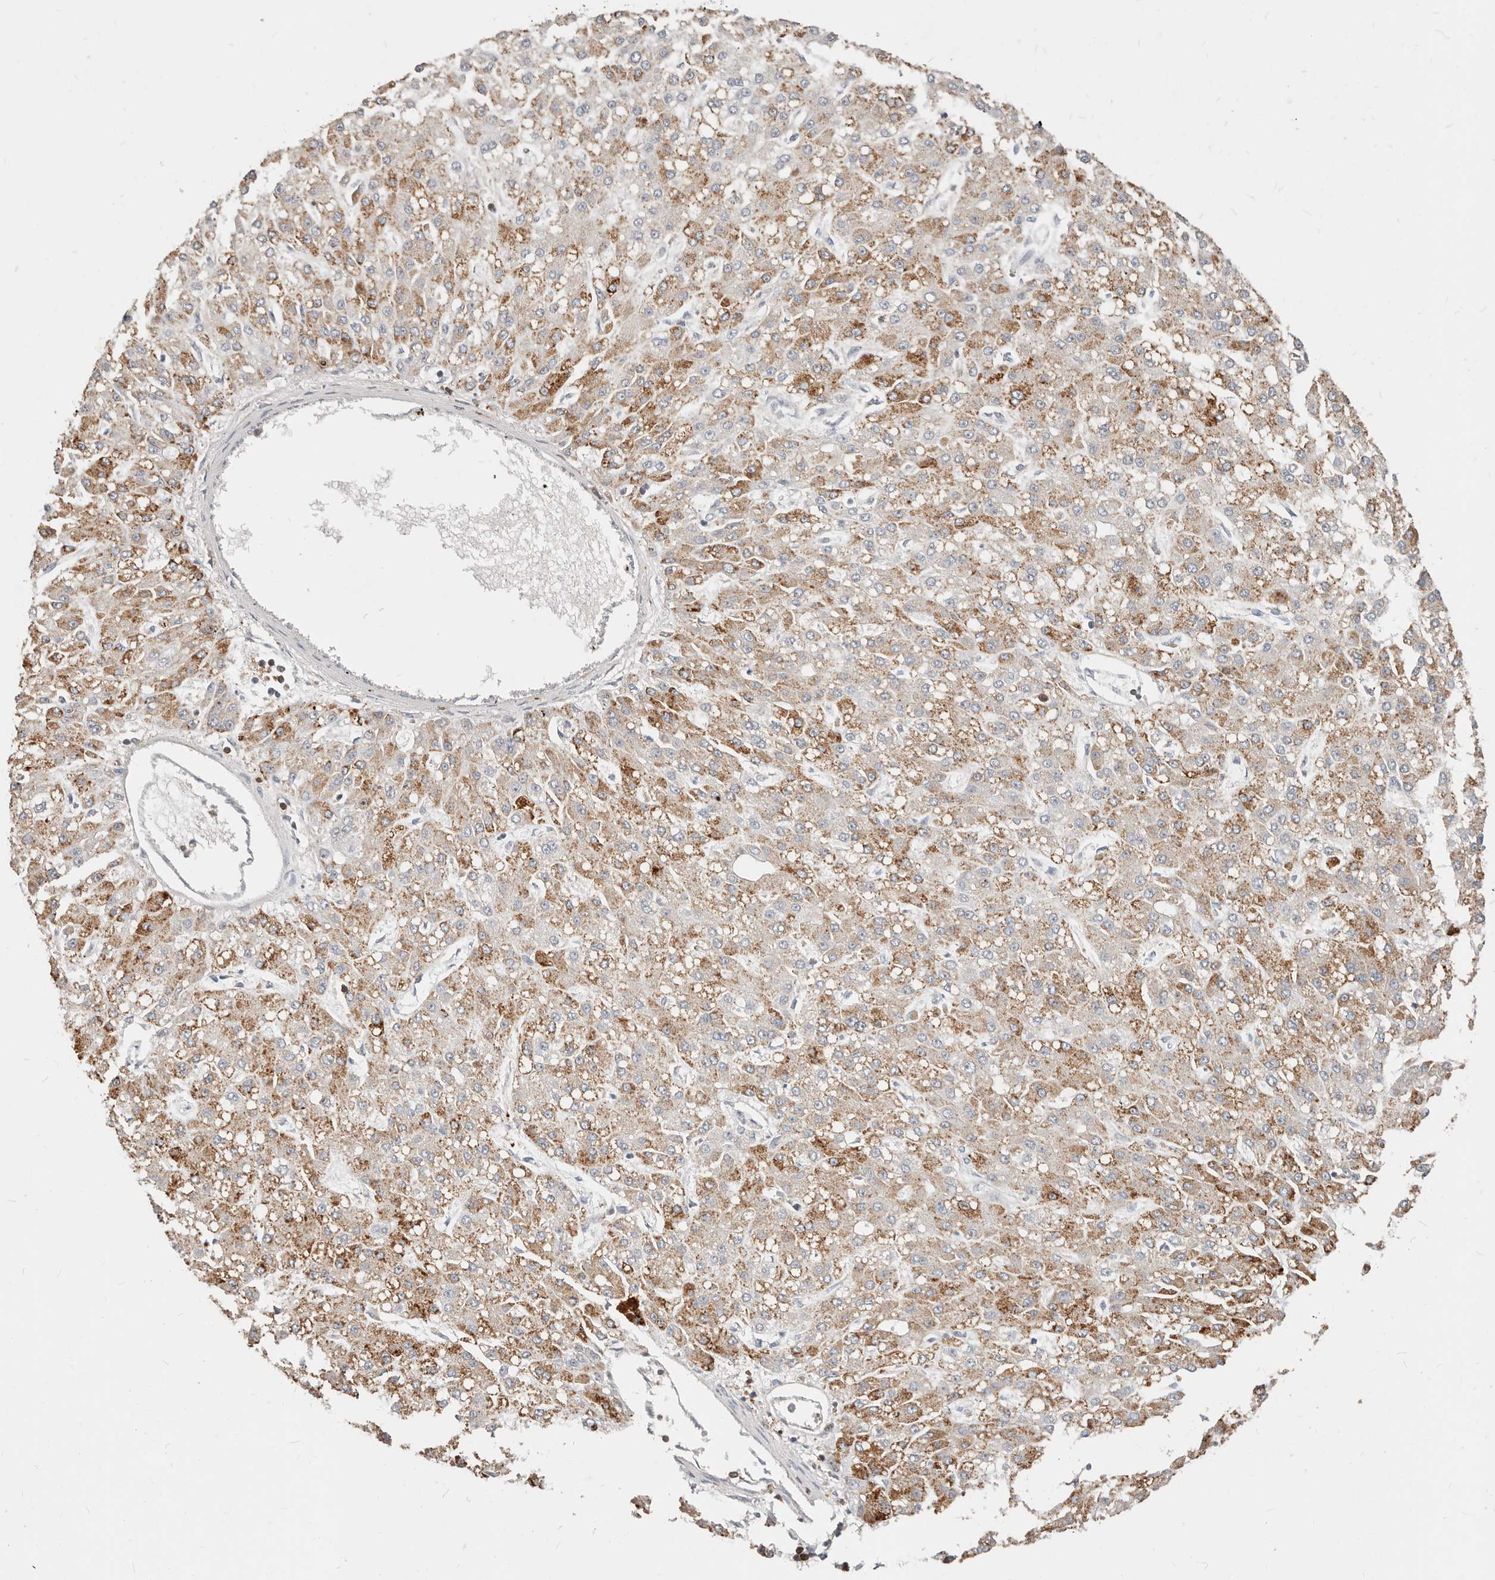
{"staining": {"intensity": "moderate", "quantity": ">75%", "location": "cytoplasmic/membranous"}, "tissue": "liver cancer", "cell_type": "Tumor cells", "image_type": "cancer", "snomed": [{"axis": "morphology", "description": "Carcinoma, Hepatocellular, NOS"}, {"axis": "topography", "description": "Liver"}], "caption": "The image exhibits a brown stain indicating the presence of a protein in the cytoplasmic/membranous of tumor cells in liver hepatocellular carcinoma.", "gene": "TMEM63B", "patient": {"sex": "male", "age": 67}}